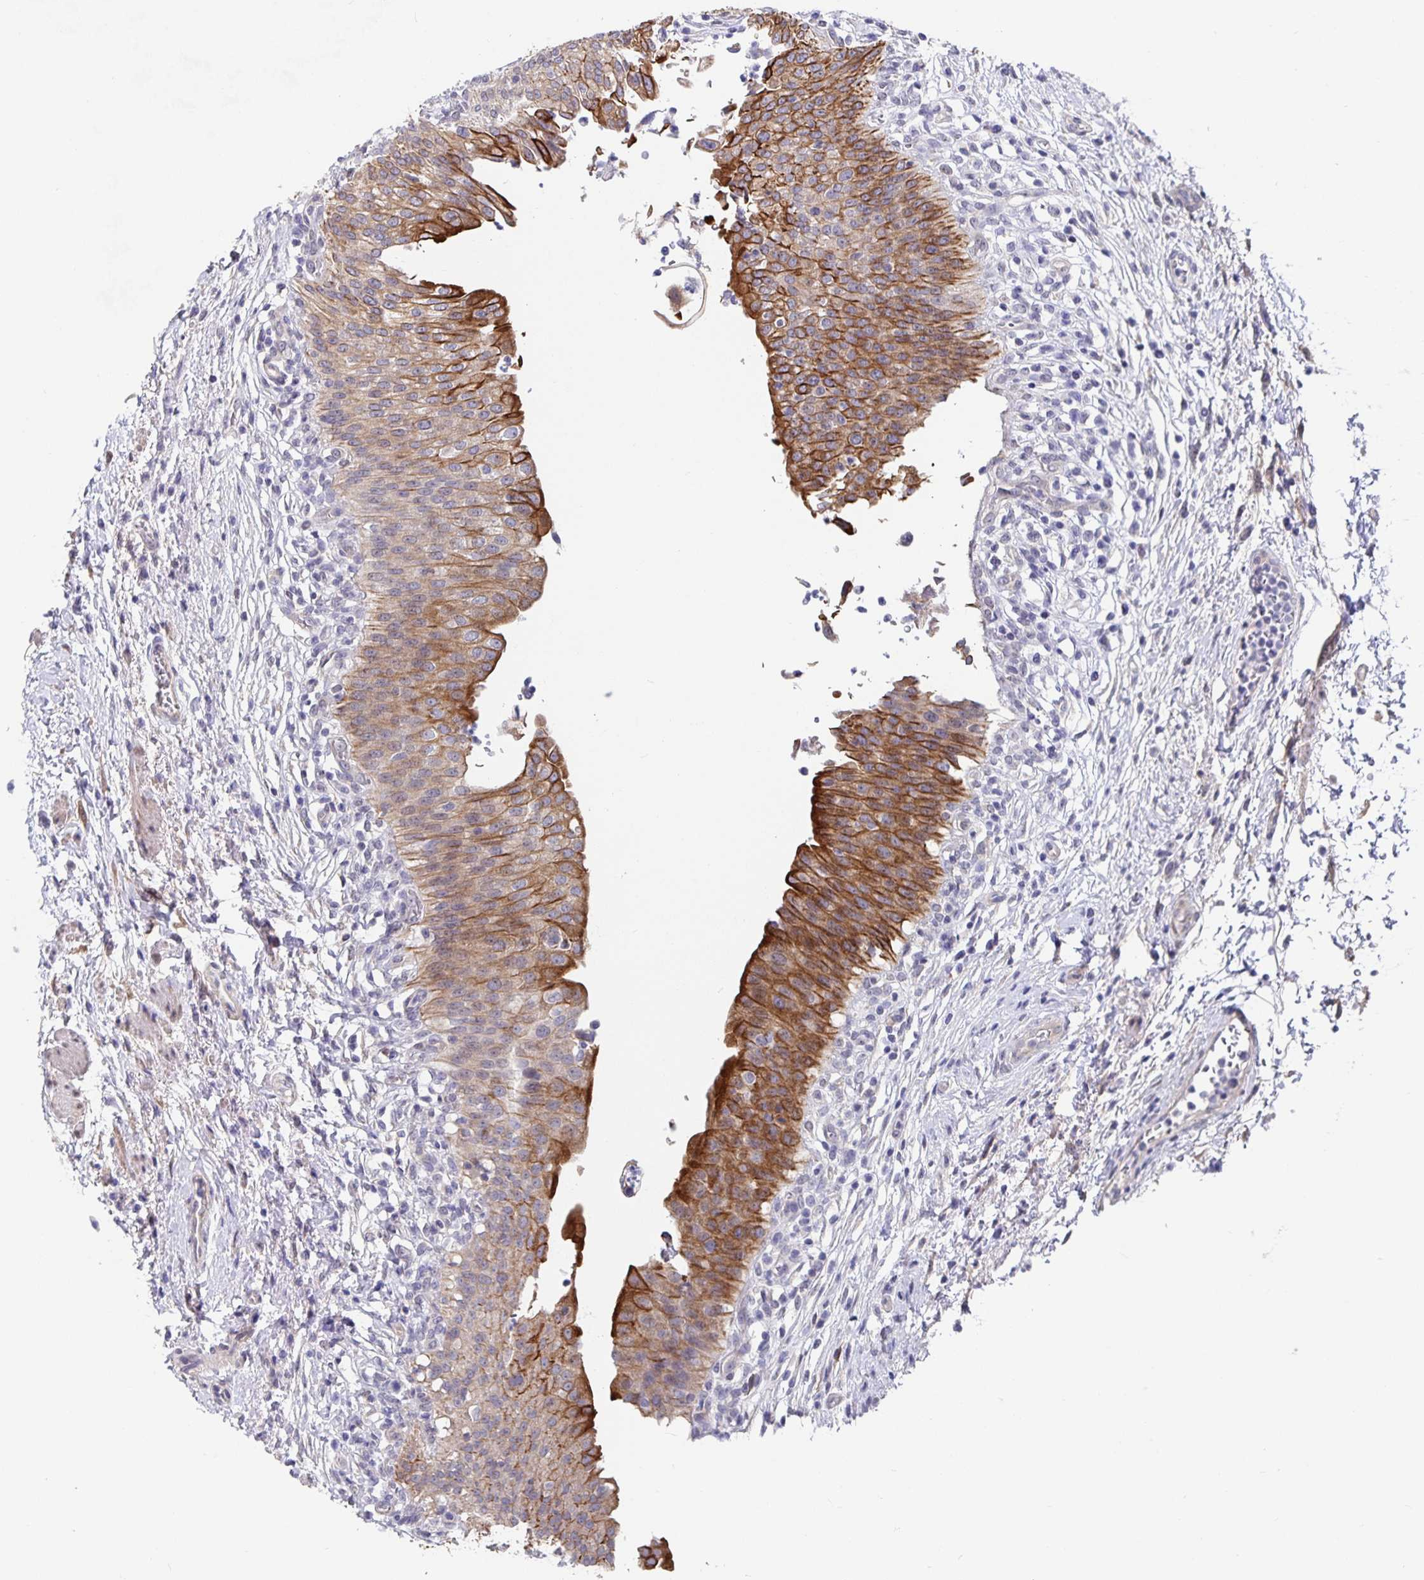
{"staining": {"intensity": "strong", "quantity": "<25%", "location": "cytoplasmic/membranous"}, "tissue": "urinary bladder", "cell_type": "Urothelial cells", "image_type": "normal", "snomed": [{"axis": "morphology", "description": "Normal tissue, NOS"}, {"axis": "topography", "description": "Urinary bladder"}, {"axis": "topography", "description": "Peripheral nerve tissue"}], "caption": "Immunohistochemical staining of normal human urinary bladder displays medium levels of strong cytoplasmic/membranous staining in approximately <25% of urothelial cells.", "gene": "ZIK1", "patient": {"sex": "female", "age": 60}}